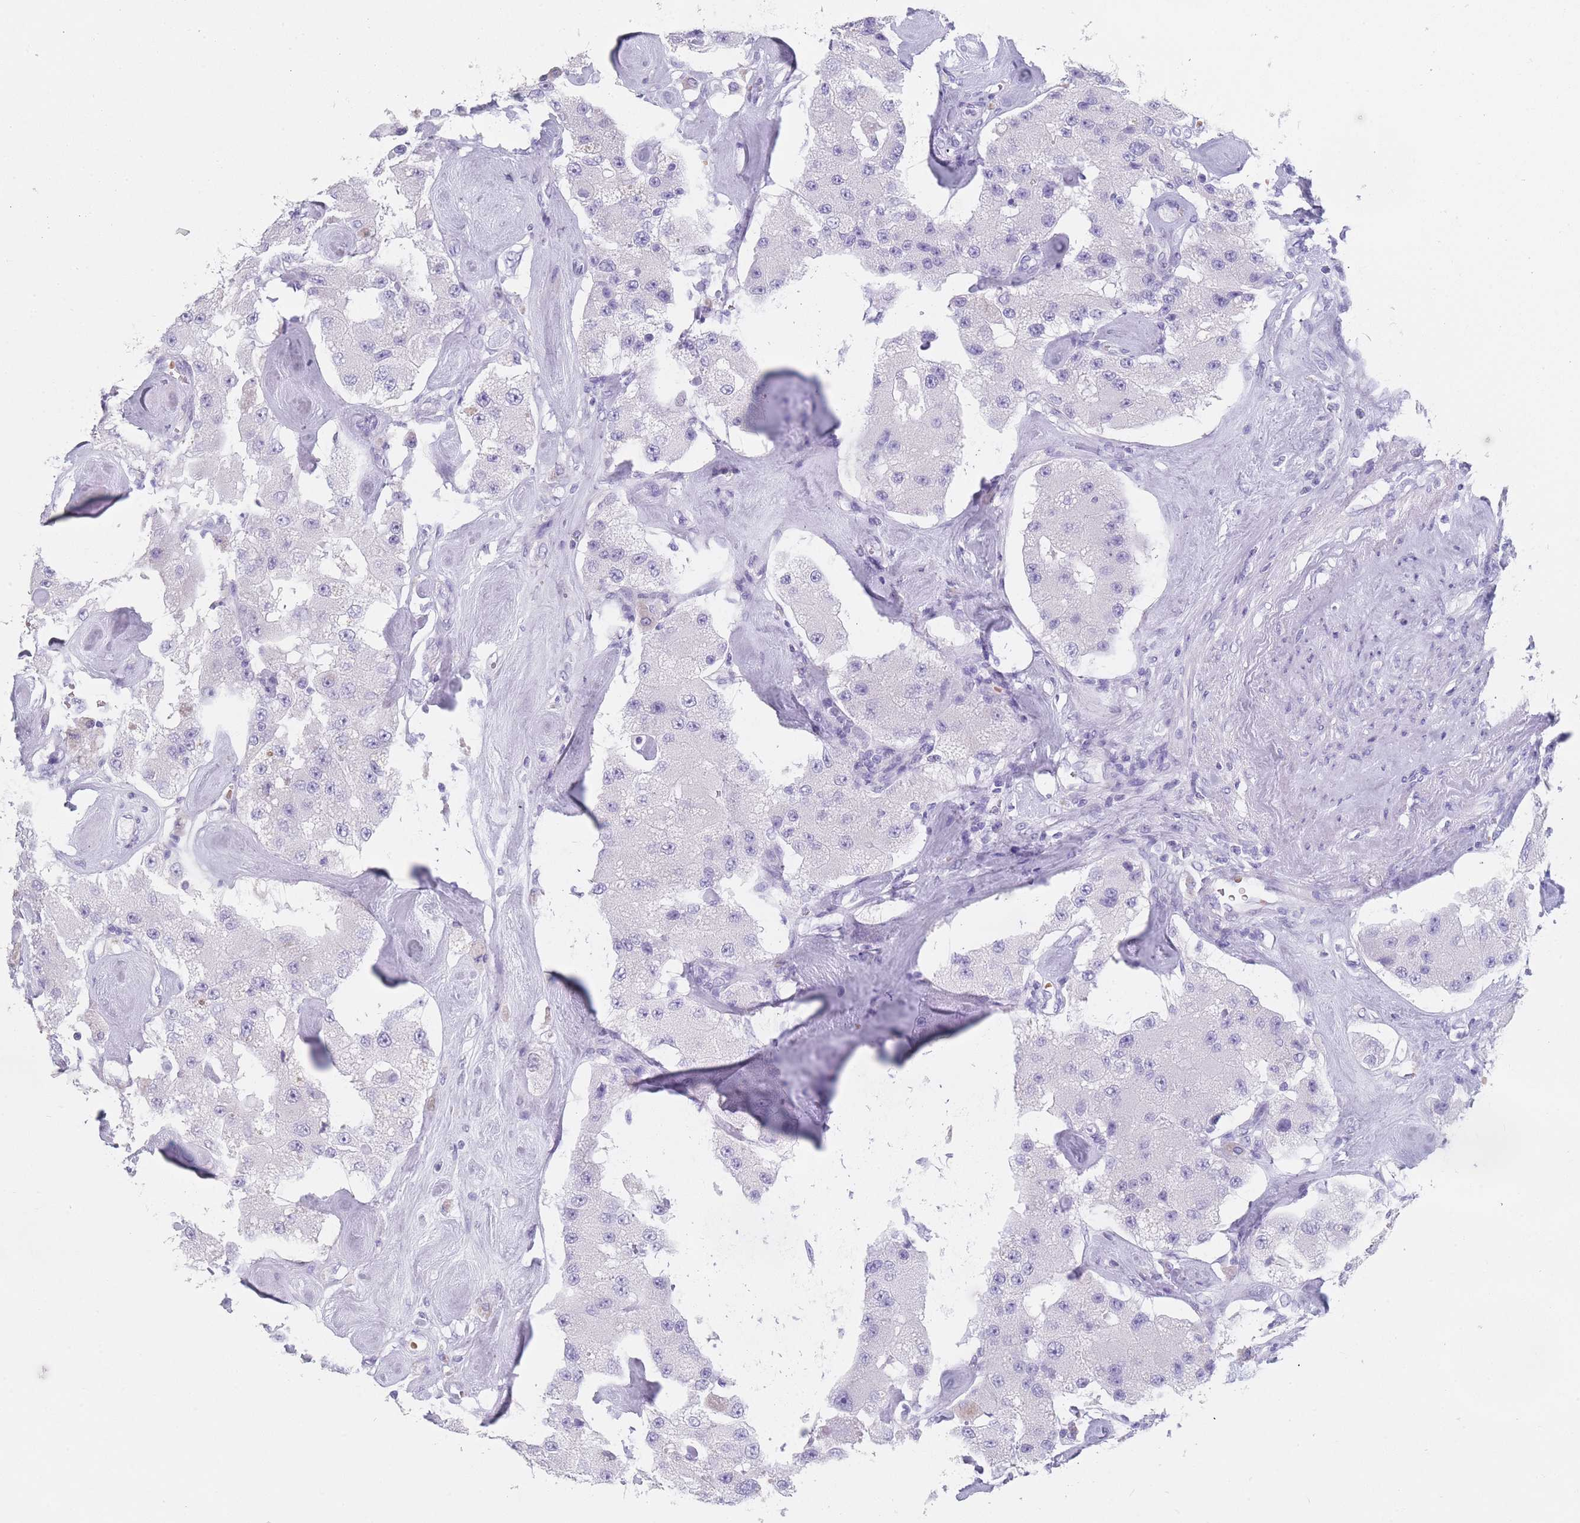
{"staining": {"intensity": "negative", "quantity": "none", "location": "none"}, "tissue": "carcinoid", "cell_type": "Tumor cells", "image_type": "cancer", "snomed": [{"axis": "morphology", "description": "Carcinoid, malignant, NOS"}, {"axis": "topography", "description": "Pancreas"}], "caption": "This is a photomicrograph of IHC staining of malignant carcinoid, which shows no expression in tumor cells. The staining was performed using DAB to visualize the protein expression in brown, while the nuclei were stained in blue with hematoxylin (Magnification: 20x).", "gene": "OR5D16", "patient": {"sex": "male", "age": 41}}